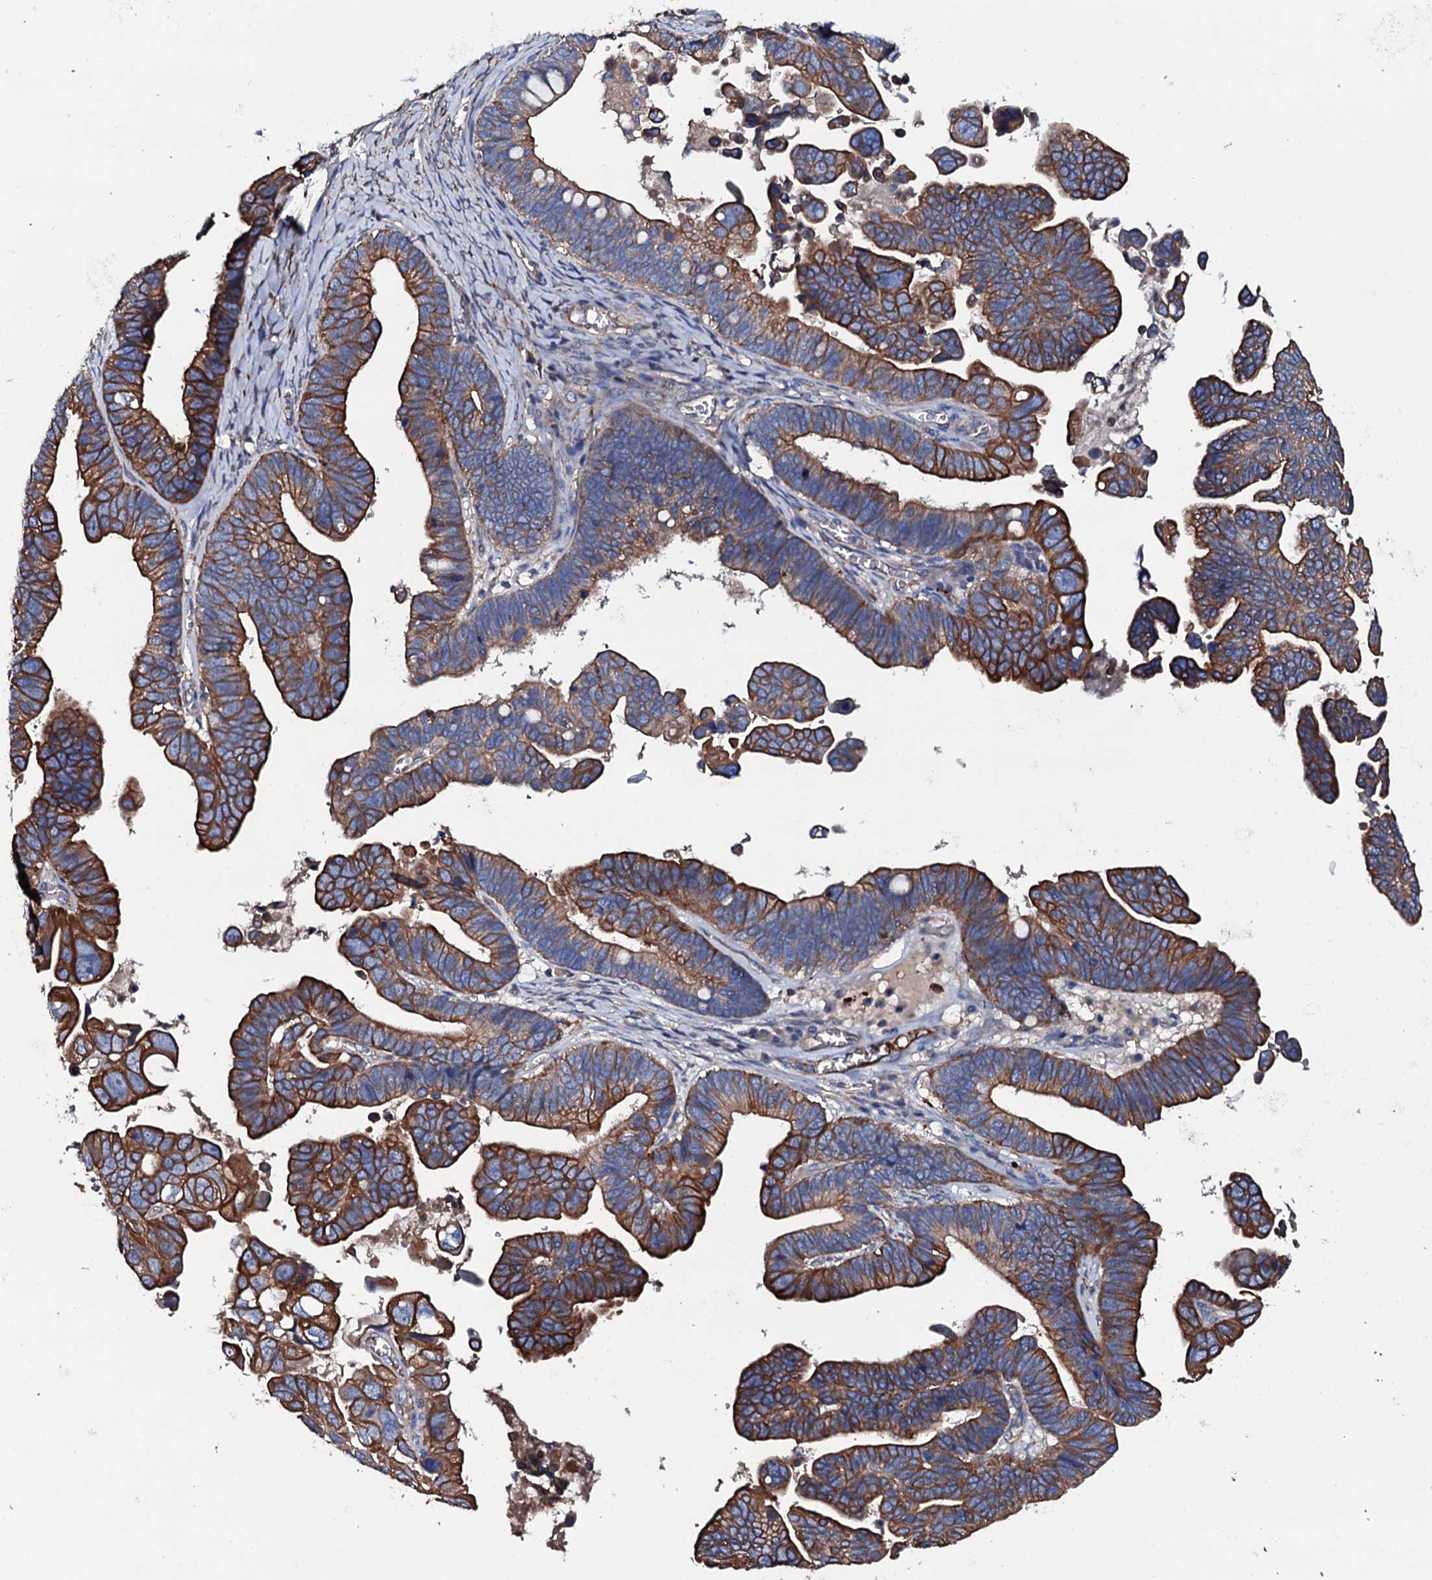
{"staining": {"intensity": "strong", "quantity": ">75%", "location": "cytoplasmic/membranous"}, "tissue": "ovarian cancer", "cell_type": "Tumor cells", "image_type": "cancer", "snomed": [{"axis": "morphology", "description": "Cystadenocarcinoma, serous, NOS"}, {"axis": "topography", "description": "Ovary"}], "caption": "DAB immunohistochemical staining of human ovarian cancer (serous cystadenocarcinoma) displays strong cytoplasmic/membranous protein expression in approximately >75% of tumor cells. (IHC, brightfield microscopy, high magnification).", "gene": "NEK1", "patient": {"sex": "female", "age": 56}}